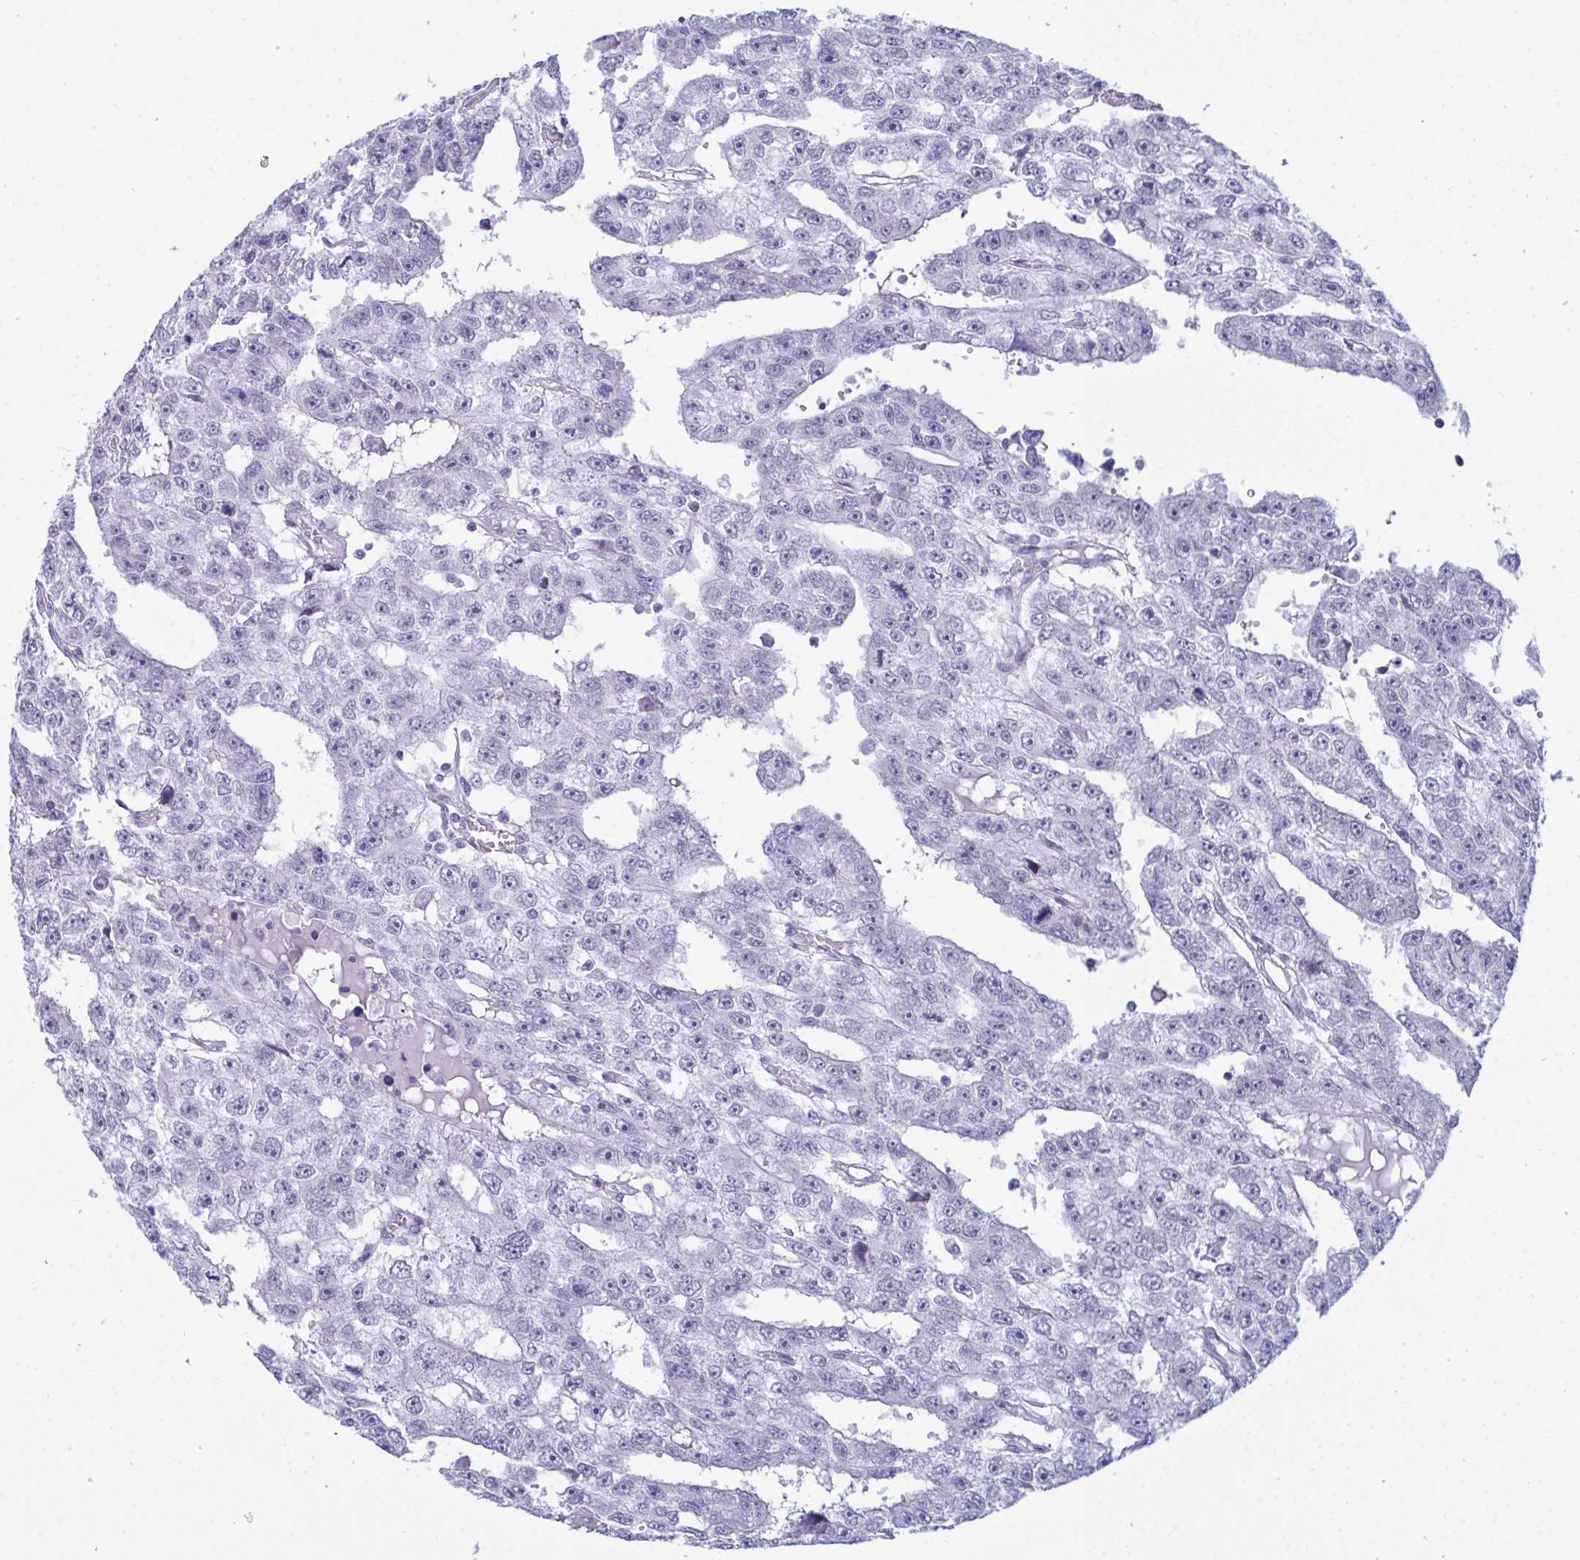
{"staining": {"intensity": "negative", "quantity": "none", "location": "none"}, "tissue": "testis cancer", "cell_type": "Tumor cells", "image_type": "cancer", "snomed": [{"axis": "morphology", "description": "Carcinoma, Embryonal, NOS"}, {"axis": "topography", "description": "Testis"}], "caption": "The photomicrograph displays no significant expression in tumor cells of testis embryonal carcinoma.", "gene": "CEP170B", "patient": {"sex": "male", "age": 20}}